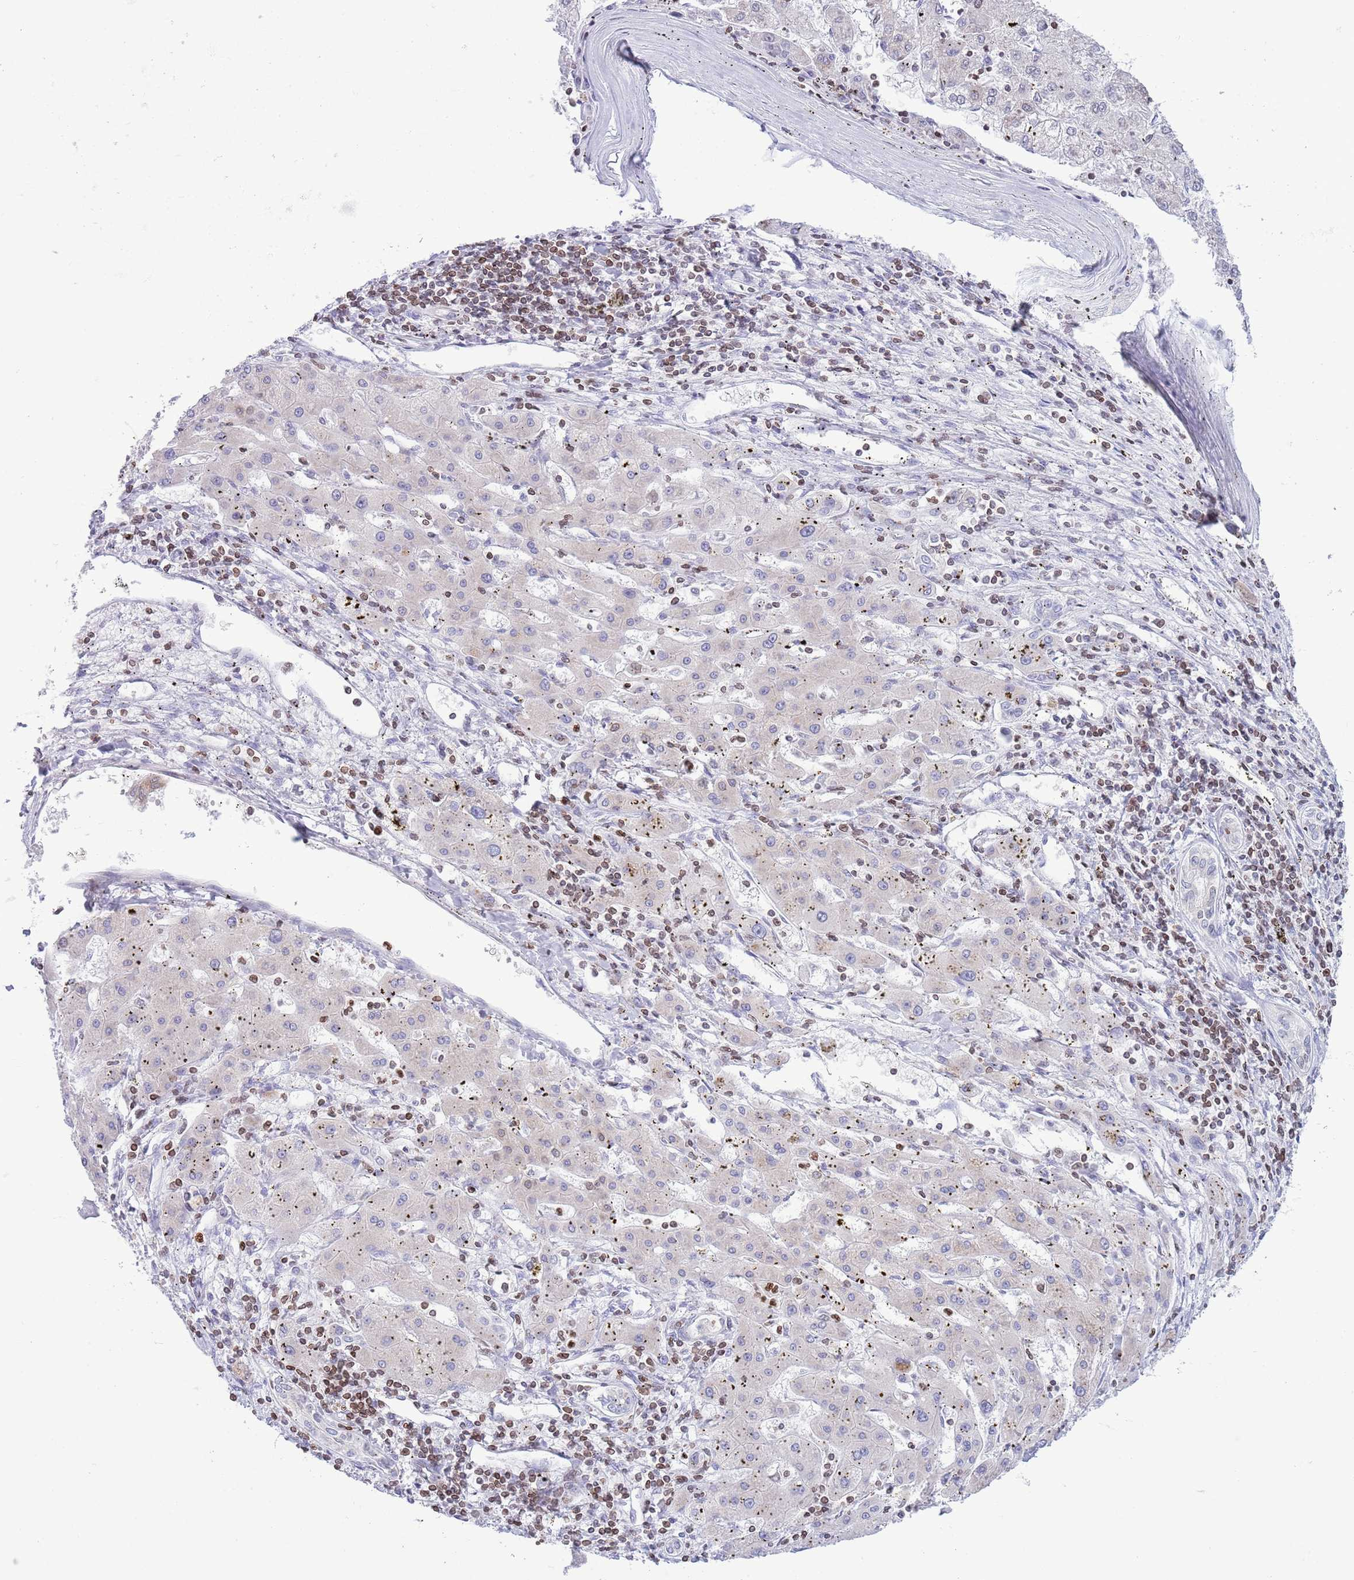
{"staining": {"intensity": "negative", "quantity": "none", "location": "none"}, "tissue": "liver cancer", "cell_type": "Tumor cells", "image_type": "cancer", "snomed": [{"axis": "morphology", "description": "Carcinoma, Hepatocellular, NOS"}, {"axis": "topography", "description": "Liver"}], "caption": "Immunohistochemical staining of hepatocellular carcinoma (liver) shows no significant positivity in tumor cells.", "gene": "LBR", "patient": {"sex": "male", "age": 72}}